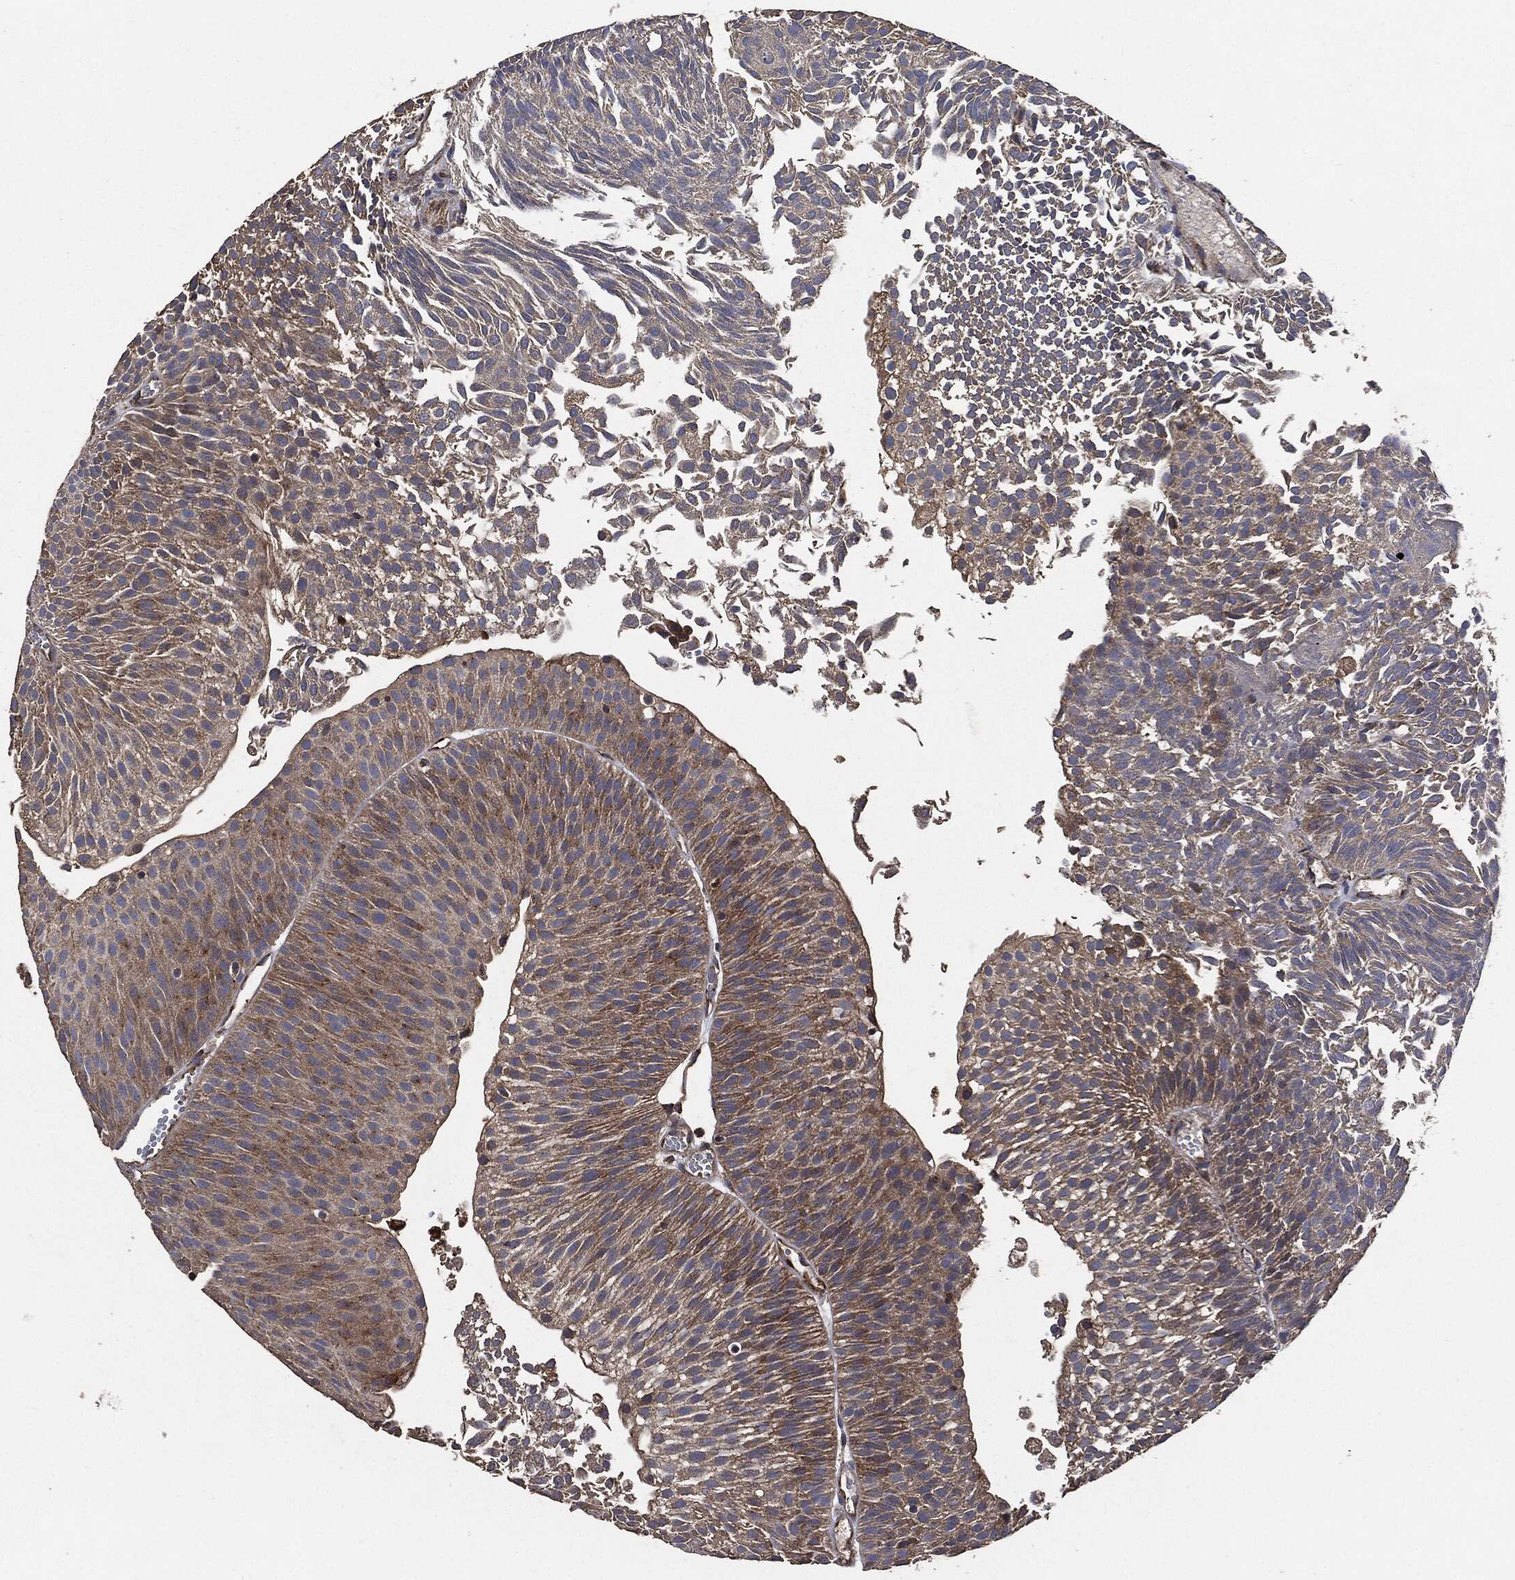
{"staining": {"intensity": "strong", "quantity": "25%-75%", "location": "cytoplasmic/membranous"}, "tissue": "urothelial cancer", "cell_type": "Tumor cells", "image_type": "cancer", "snomed": [{"axis": "morphology", "description": "Urothelial carcinoma, Low grade"}, {"axis": "topography", "description": "Urinary bladder"}], "caption": "Immunohistochemistry (DAB (3,3'-diaminobenzidine)) staining of human urothelial cancer exhibits strong cytoplasmic/membranous protein staining in about 25%-75% of tumor cells.", "gene": "STK3", "patient": {"sex": "male", "age": 65}}